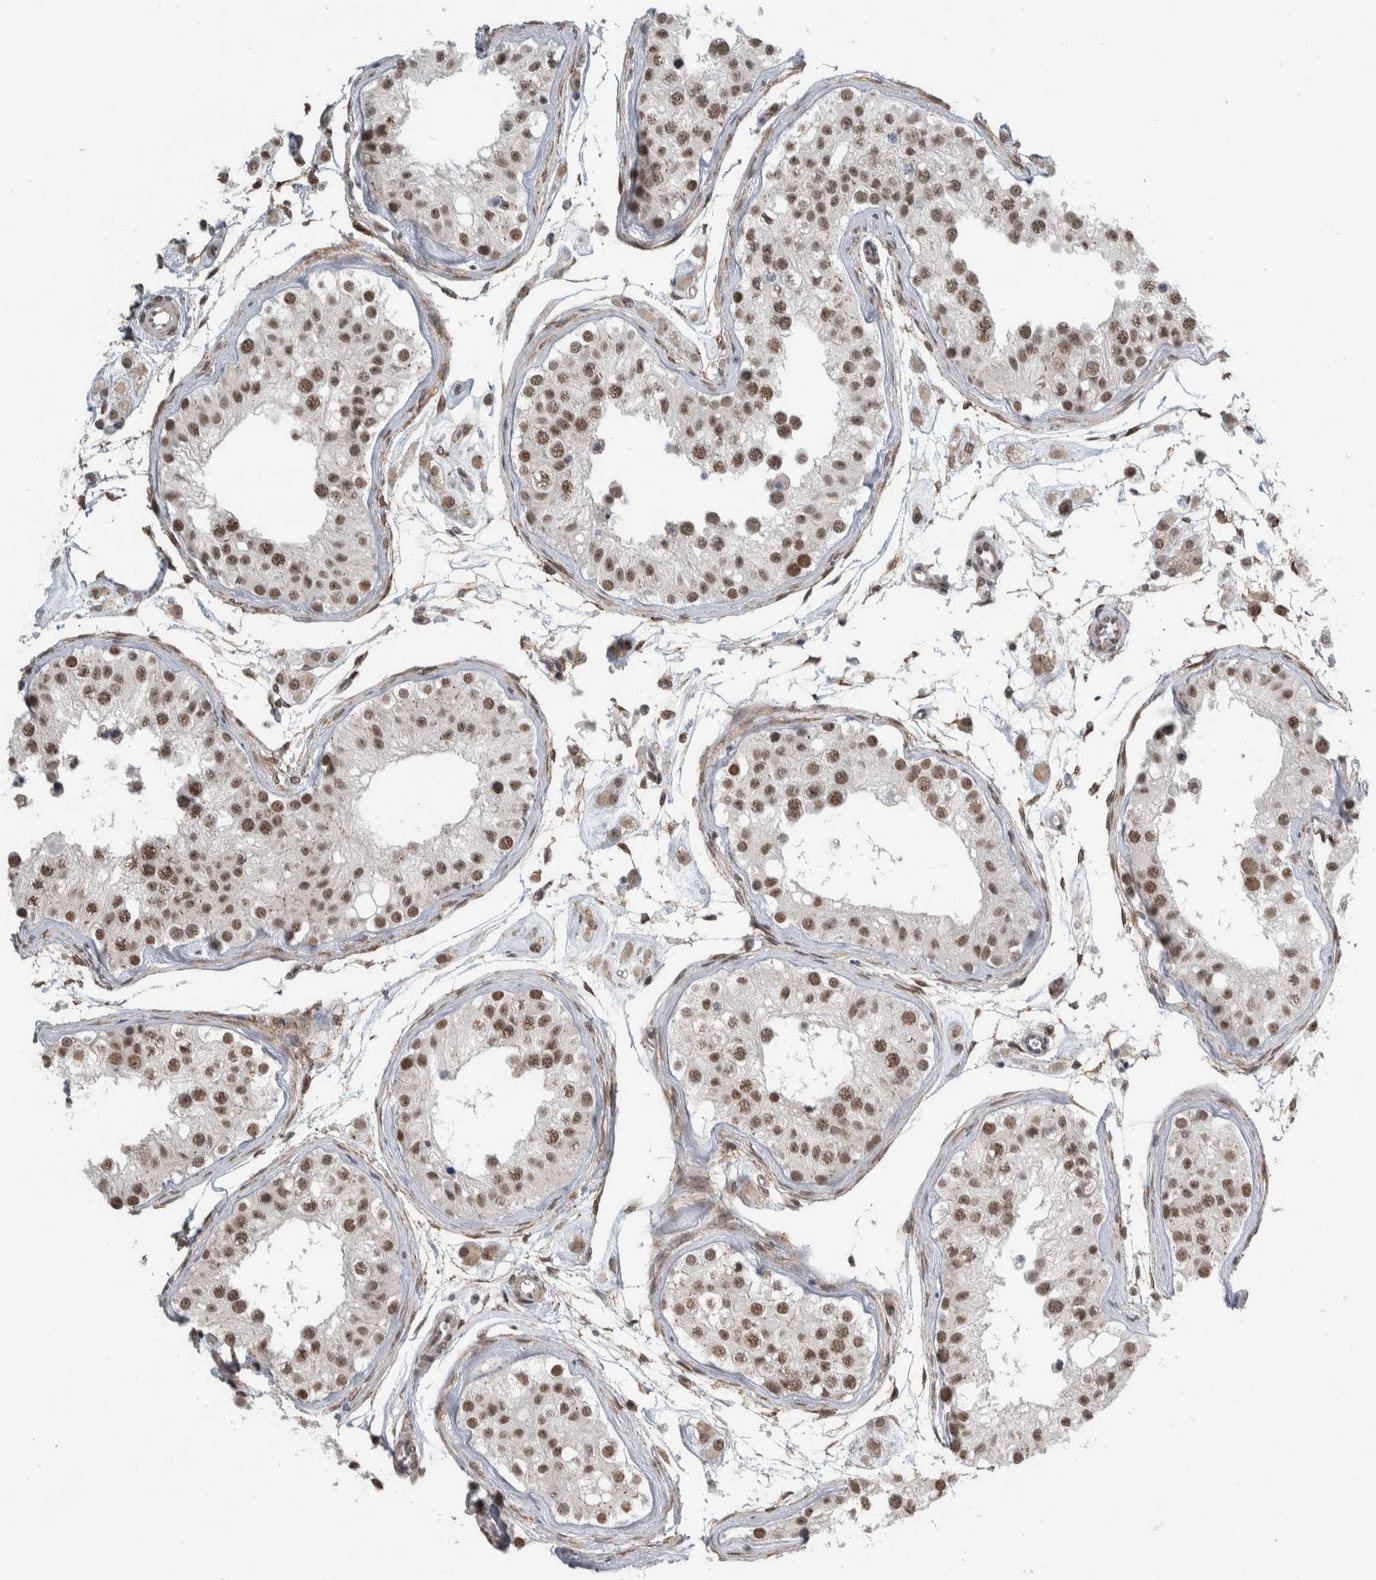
{"staining": {"intensity": "strong", "quantity": ">75%", "location": "nuclear"}, "tissue": "testis", "cell_type": "Cells in seminiferous ducts", "image_type": "normal", "snomed": [{"axis": "morphology", "description": "Normal tissue, NOS"}, {"axis": "morphology", "description": "Adenocarcinoma, metastatic, NOS"}, {"axis": "topography", "description": "Testis"}], "caption": "Immunohistochemistry of benign human testis exhibits high levels of strong nuclear positivity in approximately >75% of cells in seminiferous ducts.", "gene": "DDX42", "patient": {"sex": "male", "age": 26}}